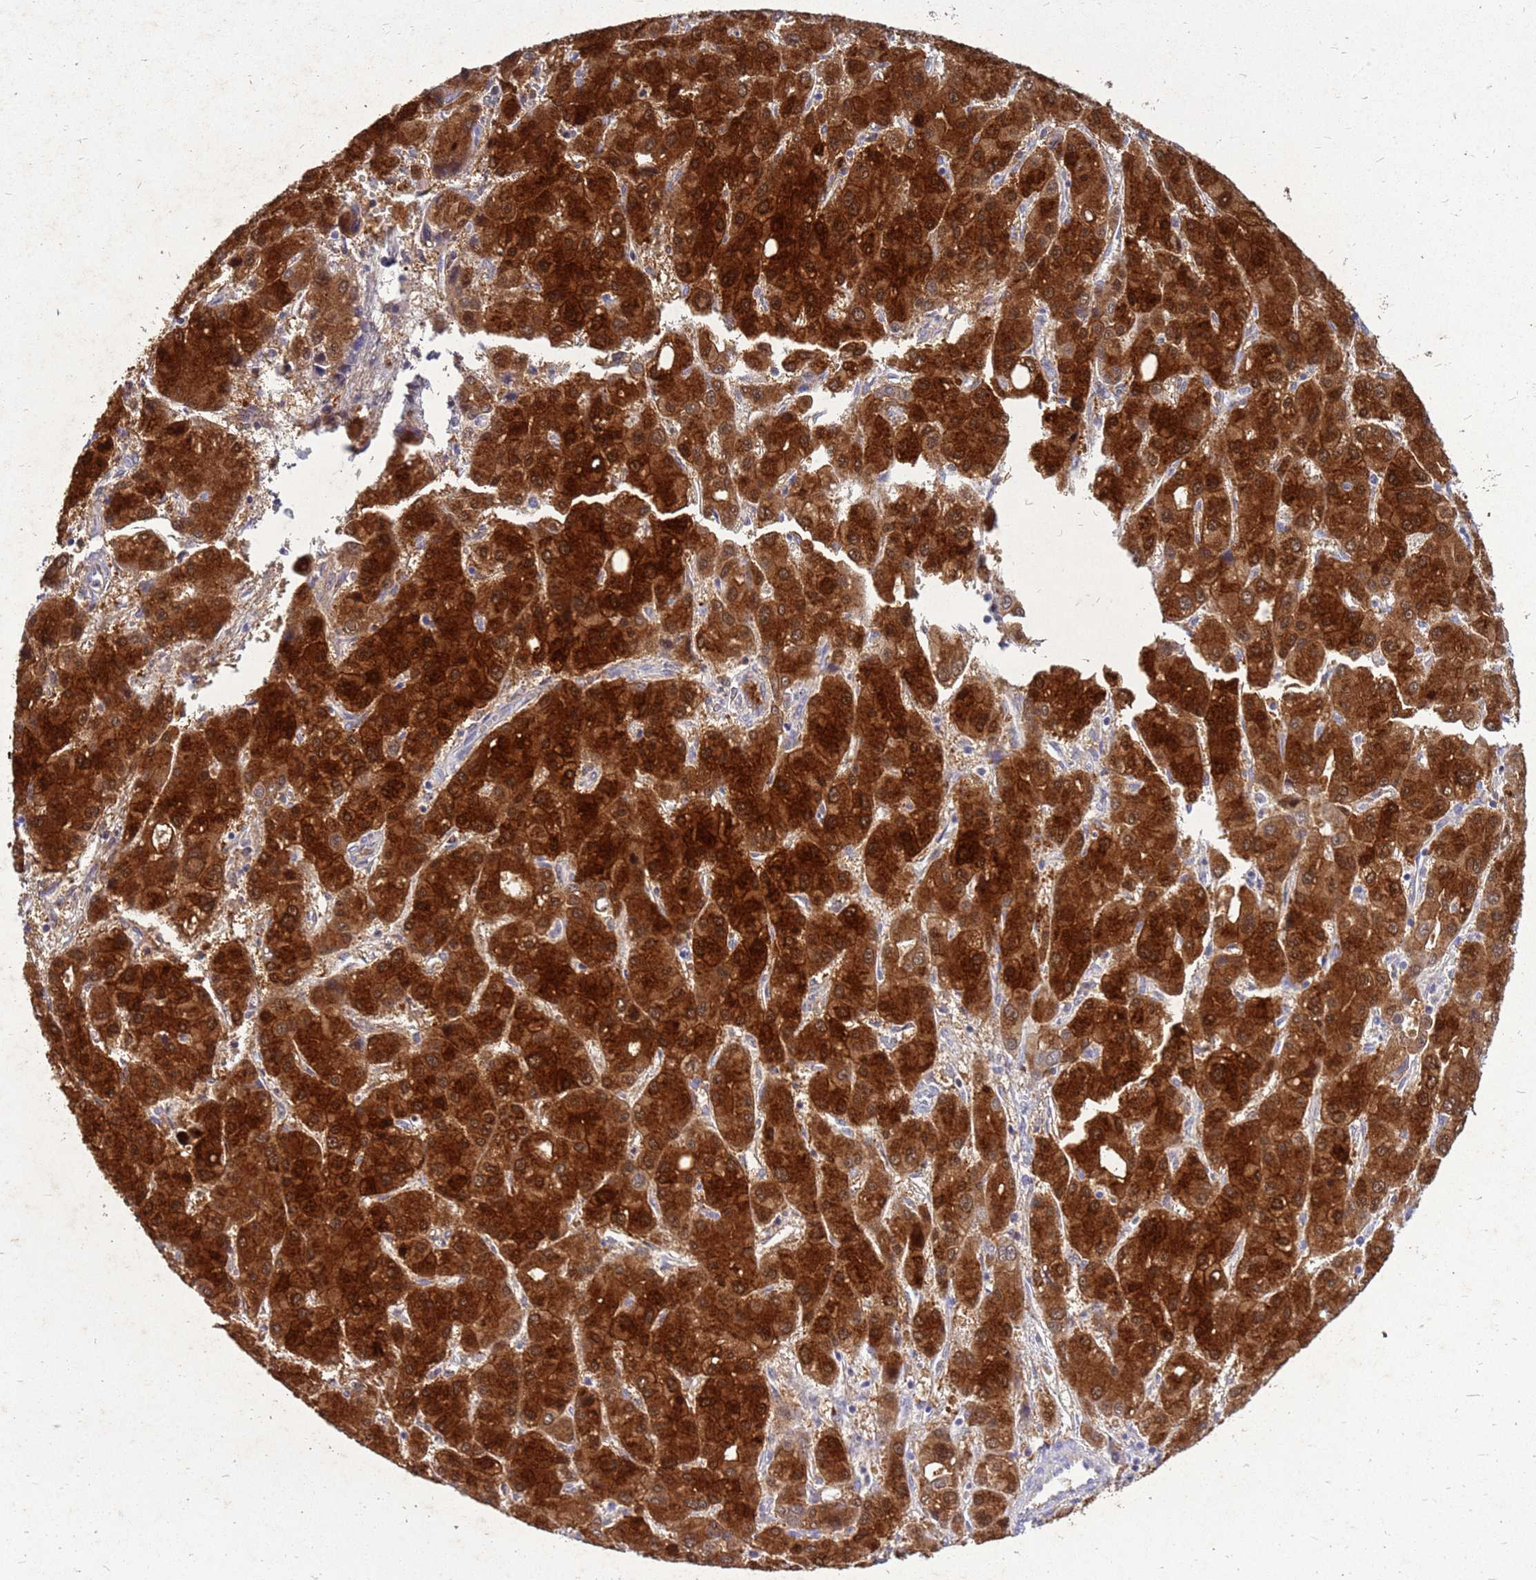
{"staining": {"intensity": "strong", "quantity": ">75%", "location": "cytoplasmic/membranous,nuclear"}, "tissue": "liver cancer", "cell_type": "Tumor cells", "image_type": "cancer", "snomed": [{"axis": "morphology", "description": "Carcinoma, Hepatocellular, NOS"}, {"axis": "topography", "description": "Liver"}], "caption": "DAB immunohistochemical staining of human liver cancer (hepatocellular carcinoma) shows strong cytoplasmic/membranous and nuclear protein staining in about >75% of tumor cells.", "gene": "AKR1C1", "patient": {"sex": "male", "age": 55}}